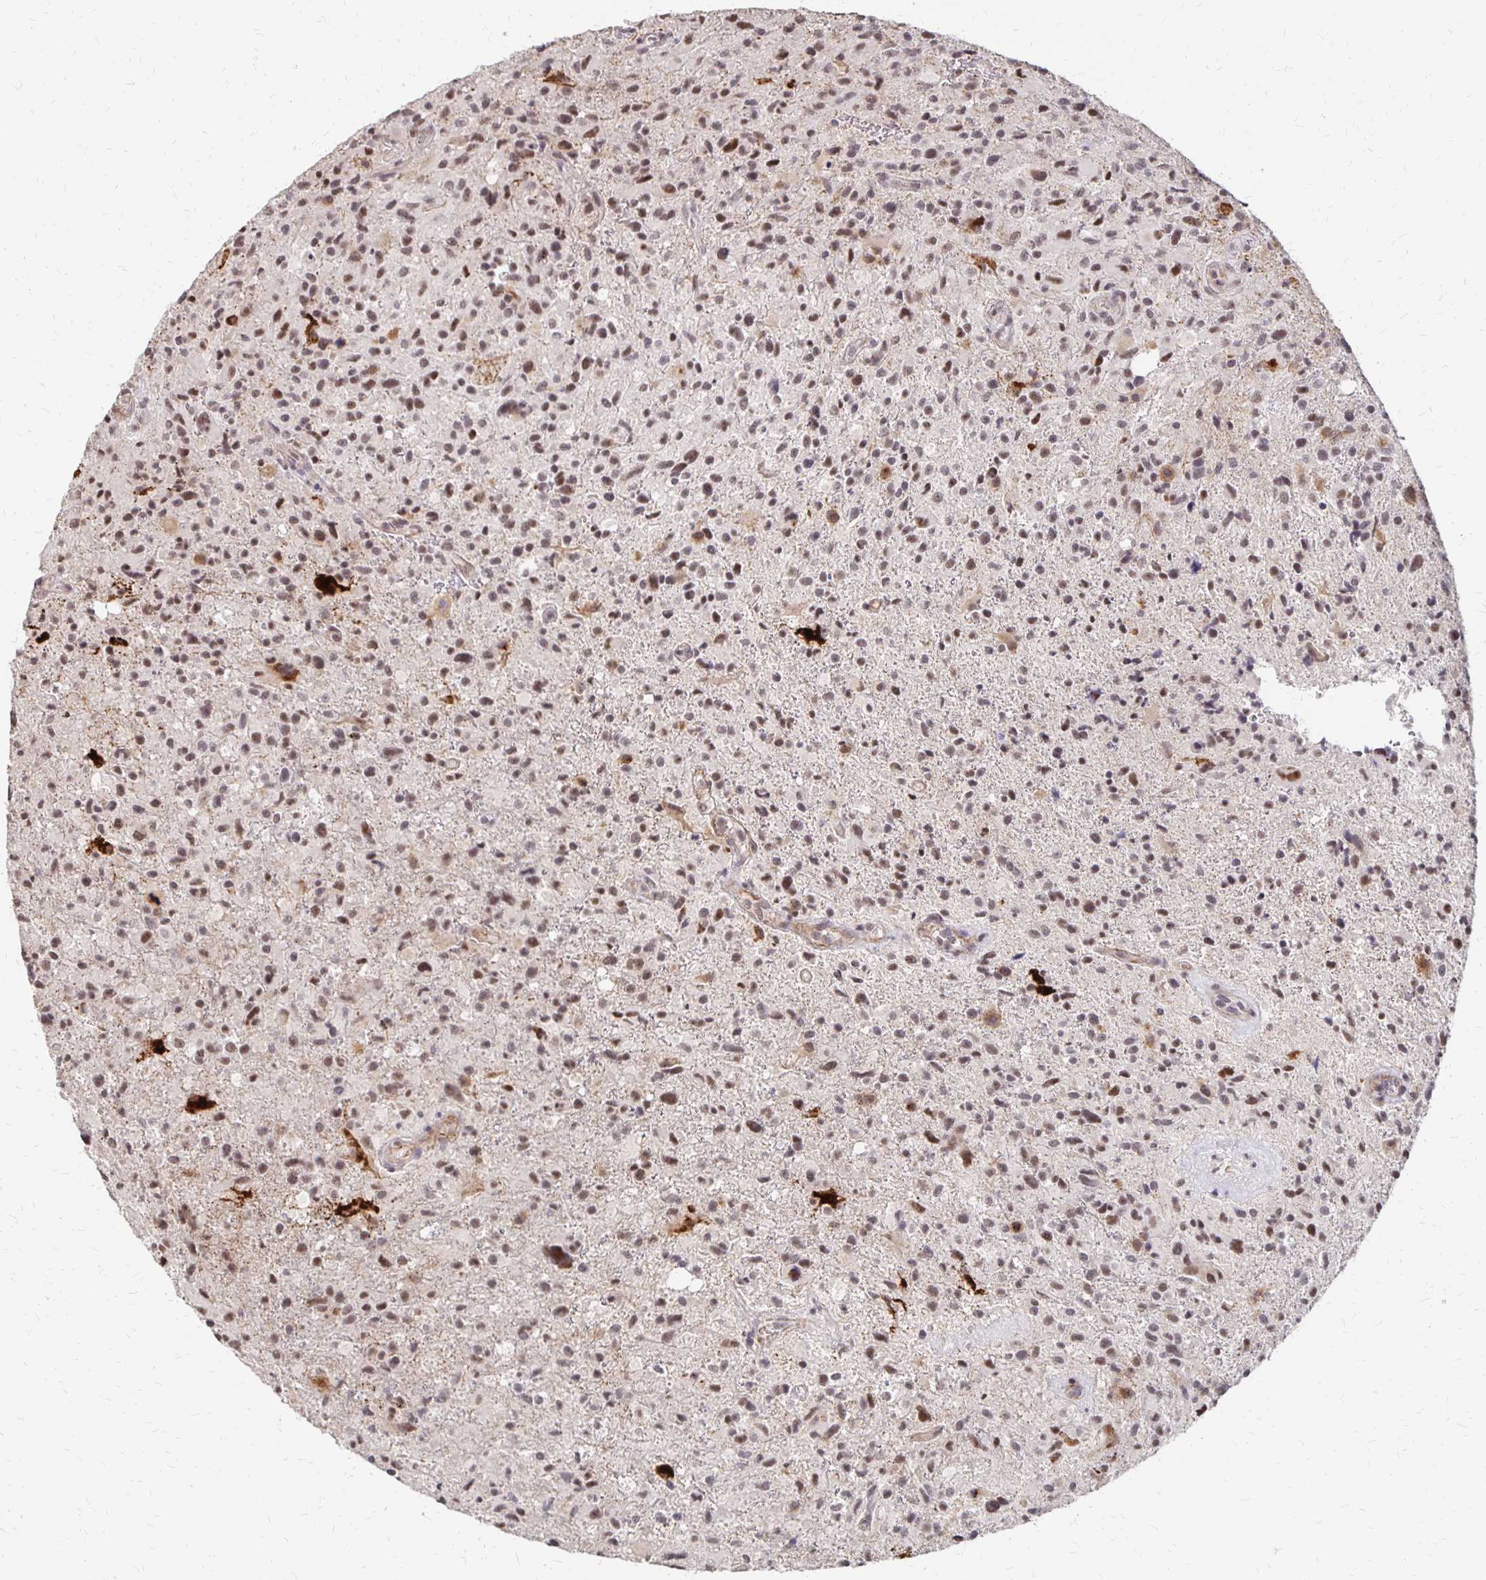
{"staining": {"intensity": "moderate", "quantity": ">75%", "location": "nuclear"}, "tissue": "glioma", "cell_type": "Tumor cells", "image_type": "cancer", "snomed": [{"axis": "morphology", "description": "Glioma, malignant, High grade"}, {"axis": "topography", "description": "Brain"}], "caption": "The micrograph reveals immunohistochemical staining of high-grade glioma (malignant). There is moderate nuclear staining is seen in about >75% of tumor cells.", "gene": "CLASRP", "patient": {"sex": "male", "age": 63}}